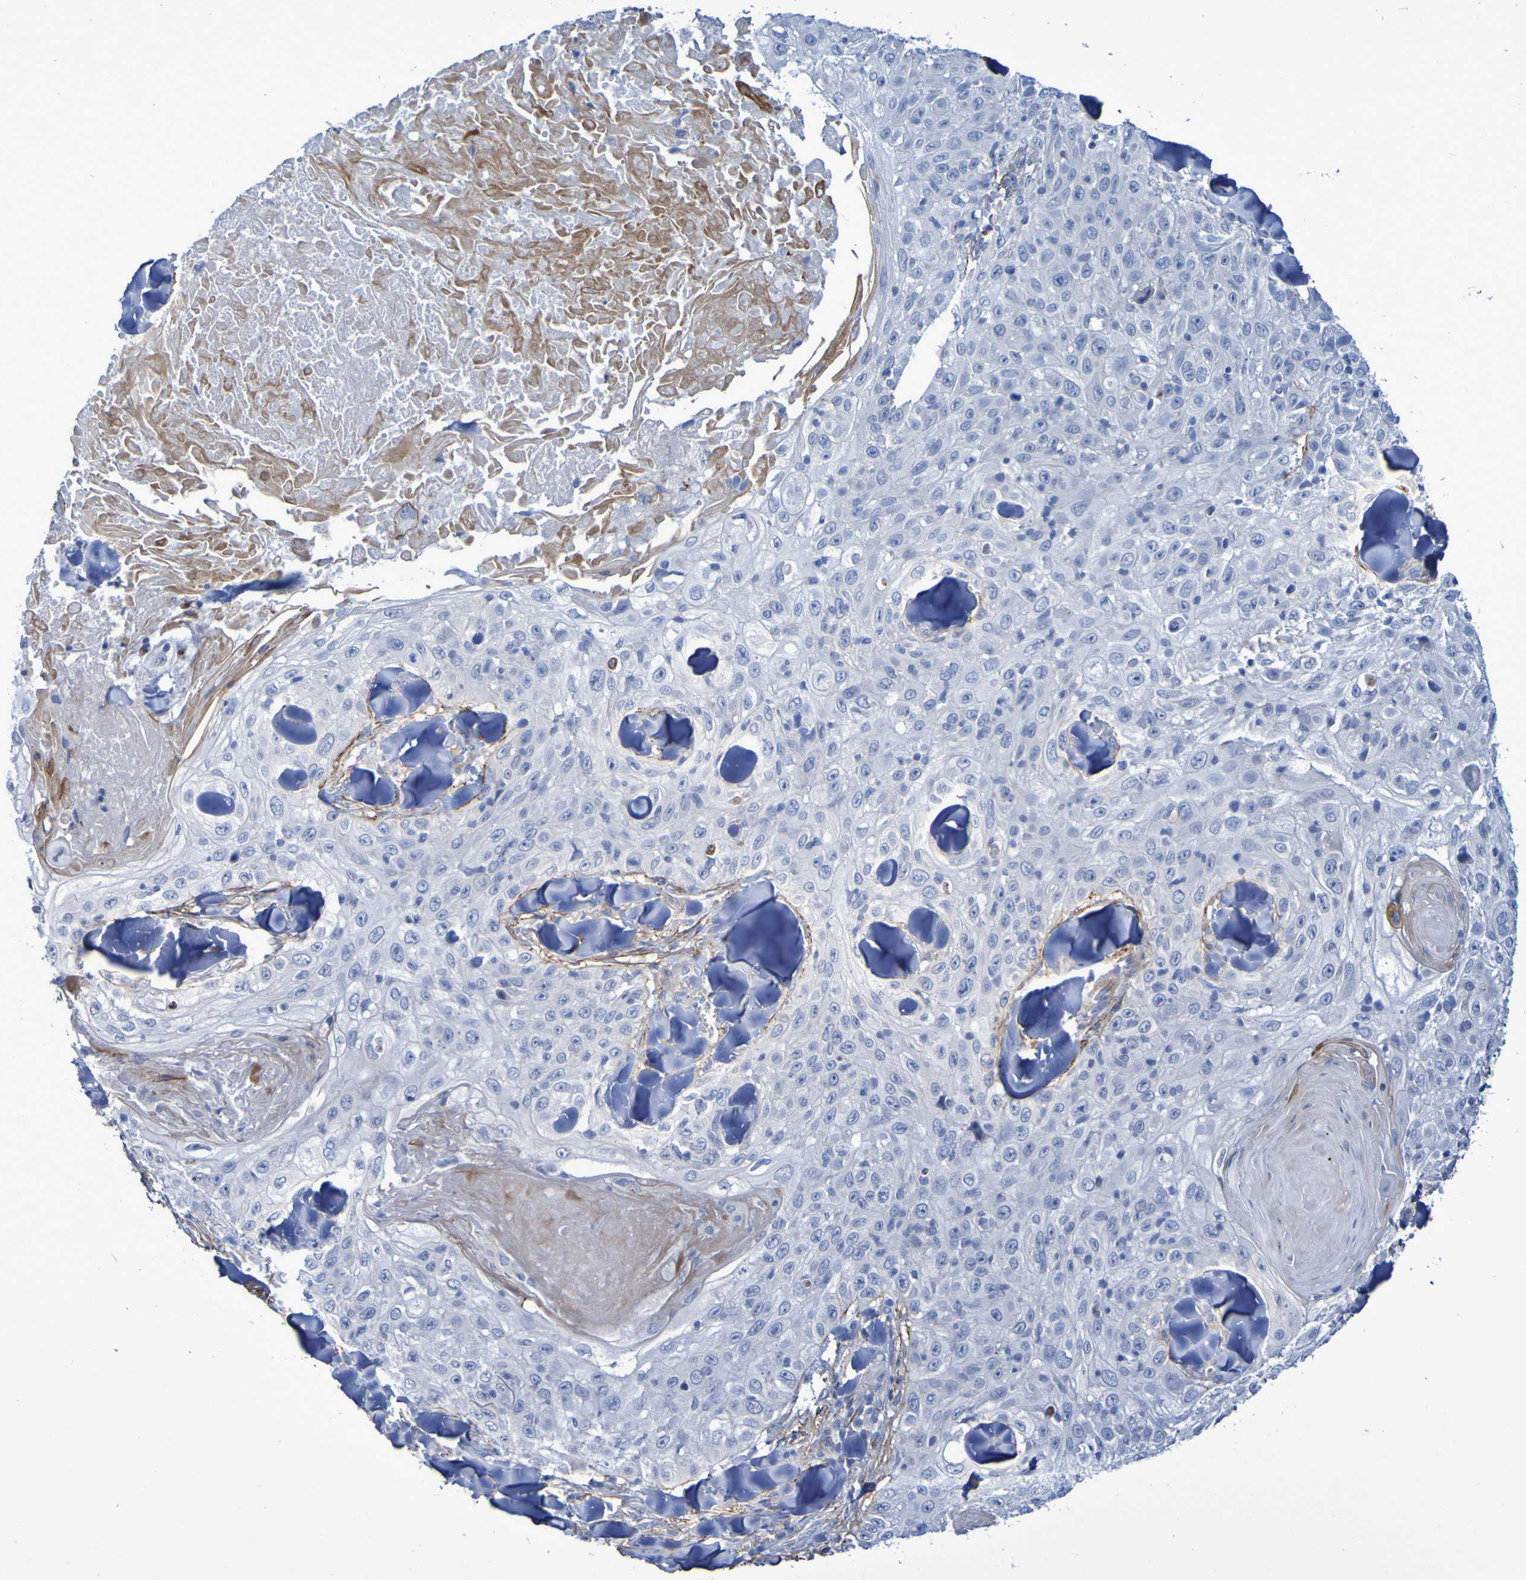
{"staining": {"intensity": "negative", "quantity": "none", "location": "none"}, "tissue": "skin cancer", "cell_type": "Tumor cells", "image_type": "cancer", "snomed": [{"axis": "morphology", "description": "Squamous cell carcinoma, NOS"}, {"axis": "topography", "description": "Skin"}], "caption": "An immunohistochemistry (IHC) image of squamous cell carcinoma (skin) is shown. There is no staining in tumor cells of squamous cell carcinoma (skin).", "gene": "LPP", "patient": {"sex": "male", "age": 86}}